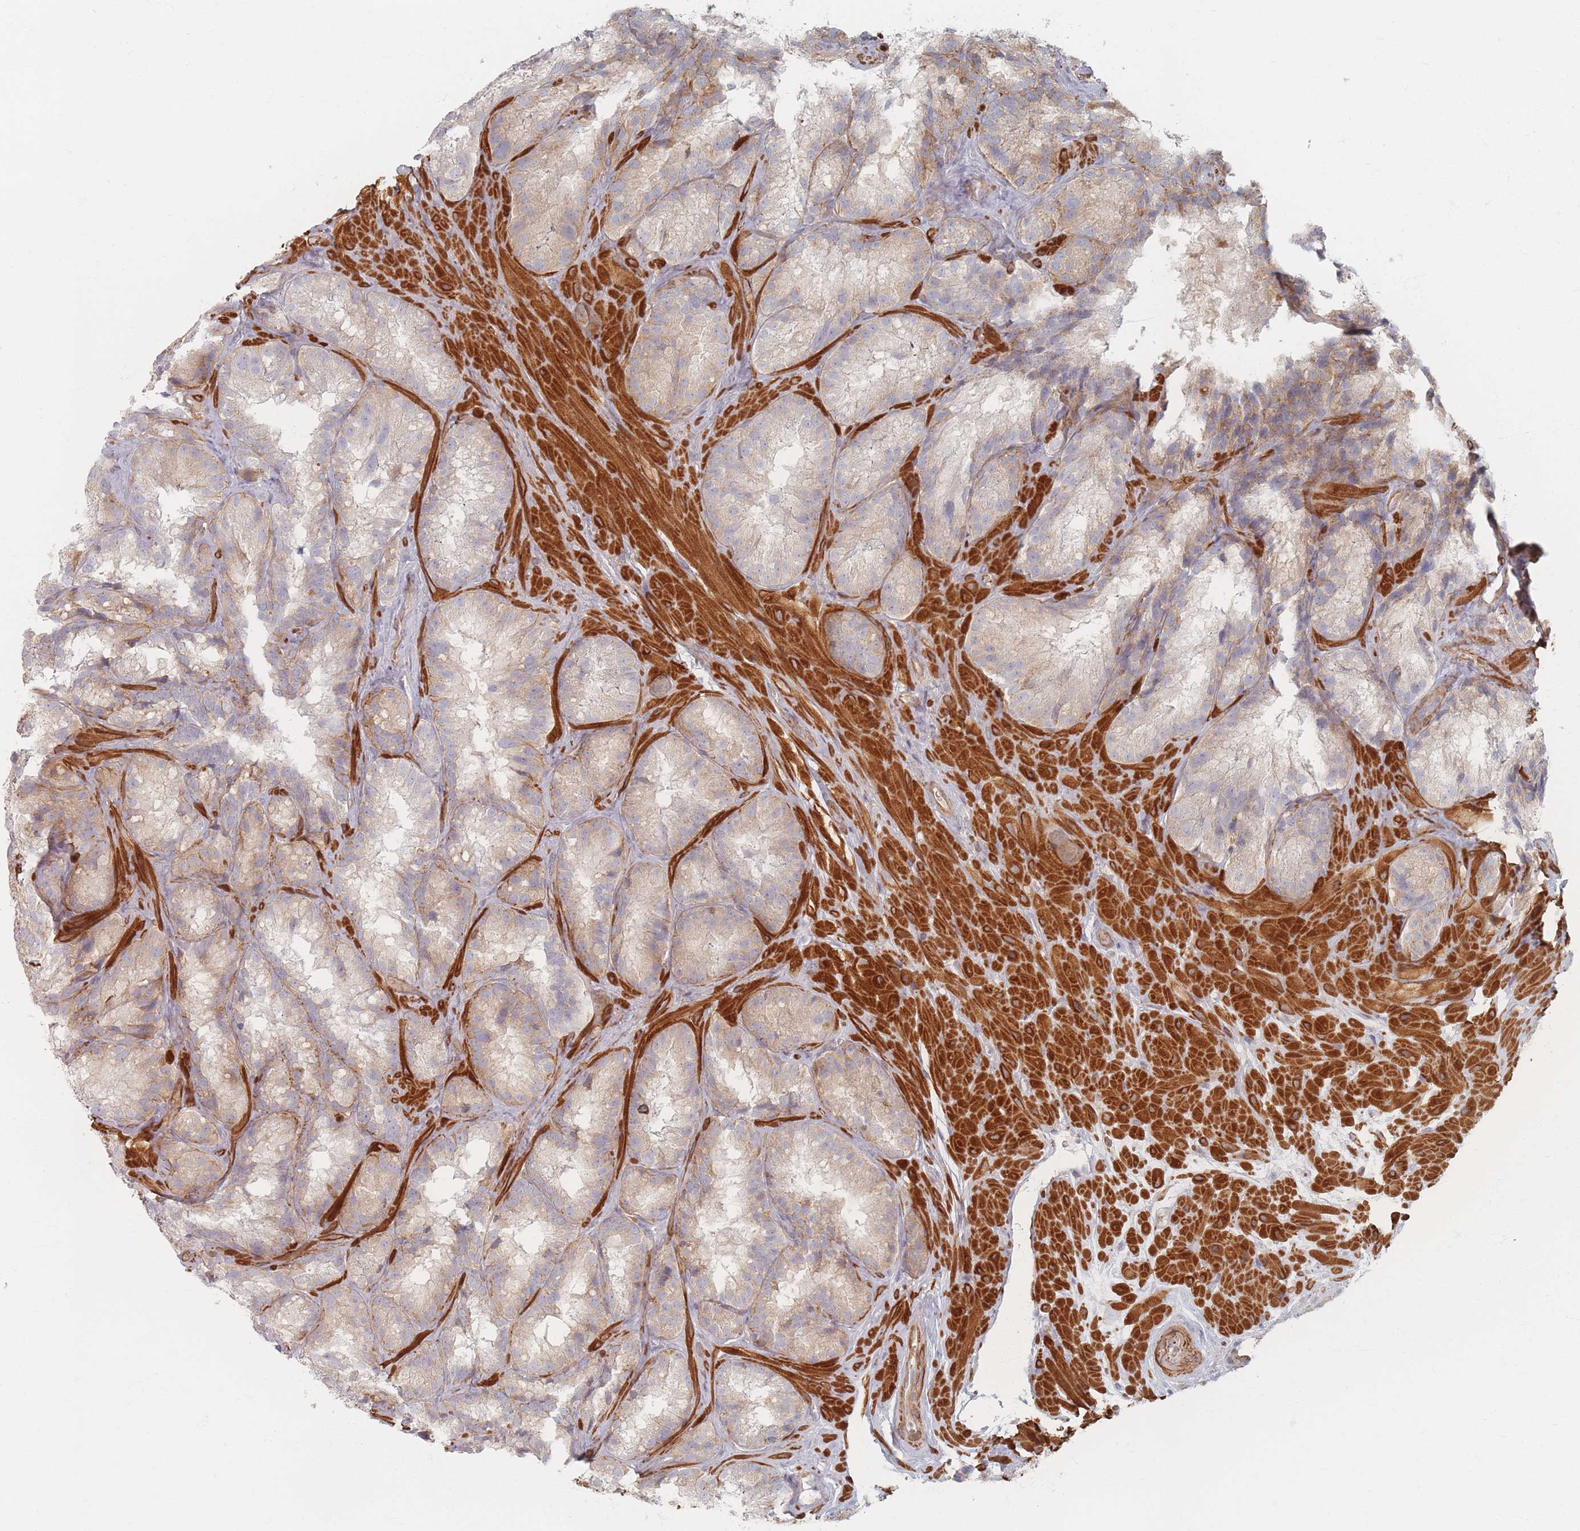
{"staining": {"intensity": "weak", "quantity": "25%-75%", "location": "cytoplasmic/membranous"}, "tissue": "seminal vesicle", "cell_type": "Glandular cells", "image_type": "normal", "snomed": [{"axis": "morphology", "description": "Normal tissue, NOS"}, {"axis": "topography", "description": "Seminal veicle"}], "caption": "Immunohistochemical staining of normal human seminal vesicle displays weak cytoplasmic/membranous protein staining in about 25%-75% of glandular cells.", "gene": "ZKSCAN7", "patient": {"sex": "male", "age": 58}}